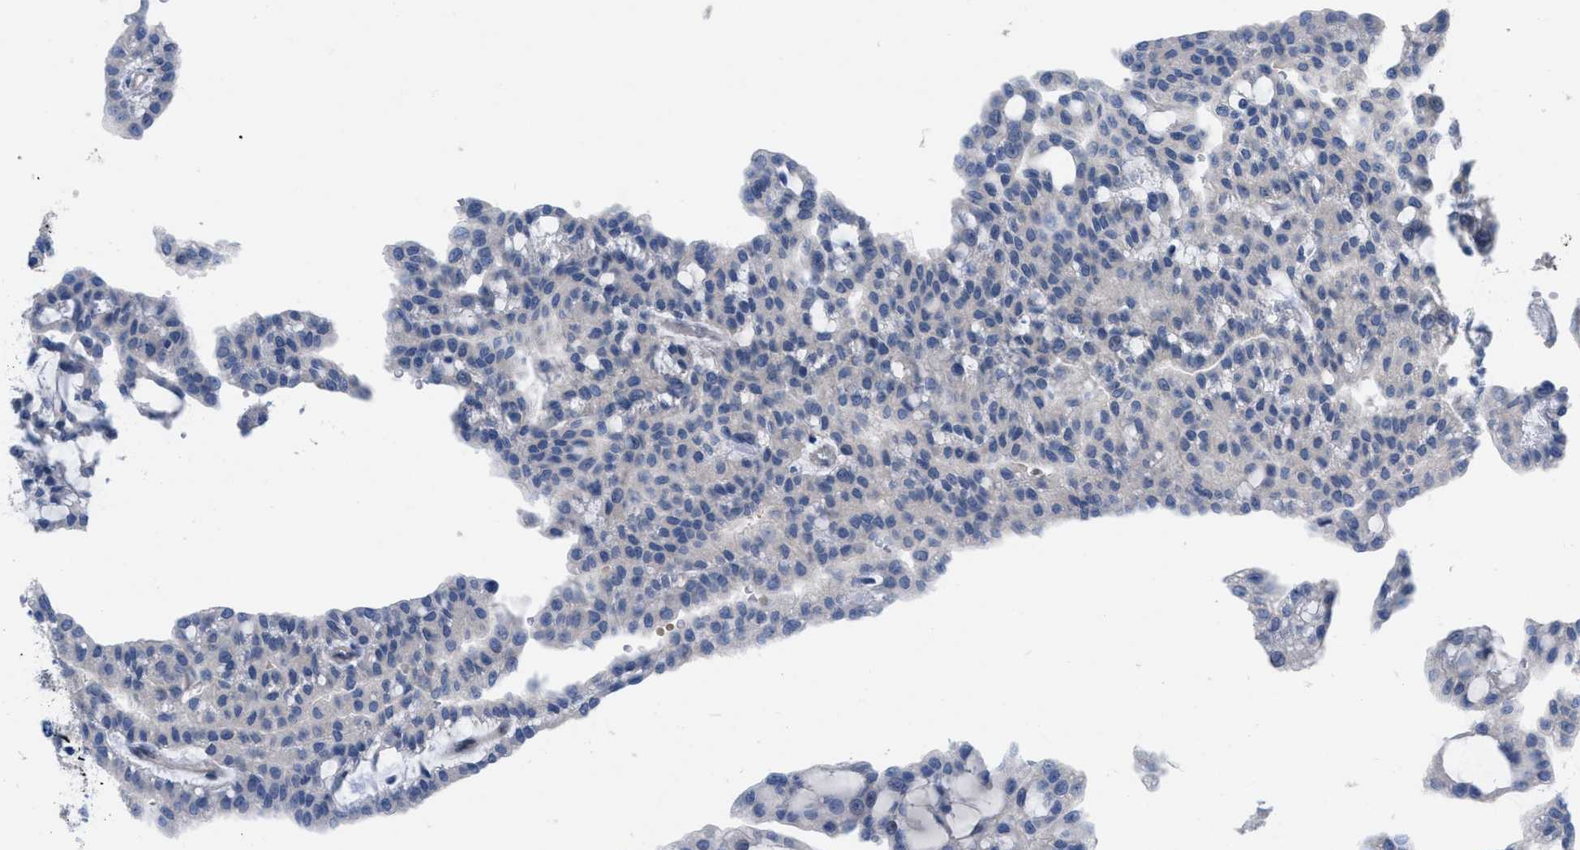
{"staining": {"intensity": "negative", "quantity": "none", "location": "none"}, "tissue": "renal cancer", "cell_type": "Tumor cells", "image_type": "cancer", "snomed": [{"axis": "morphology", "description": "Adenocarcinoma, NOS"}, {"axis": "topography", "description": "Kidney"}], "caption": "Tumor cells show no significant positivity in adenocarcinoma (renal). Nuclei are stained in blue.", "gene": "NDEL1", "patient": {"sex": "male", "age": 63}}